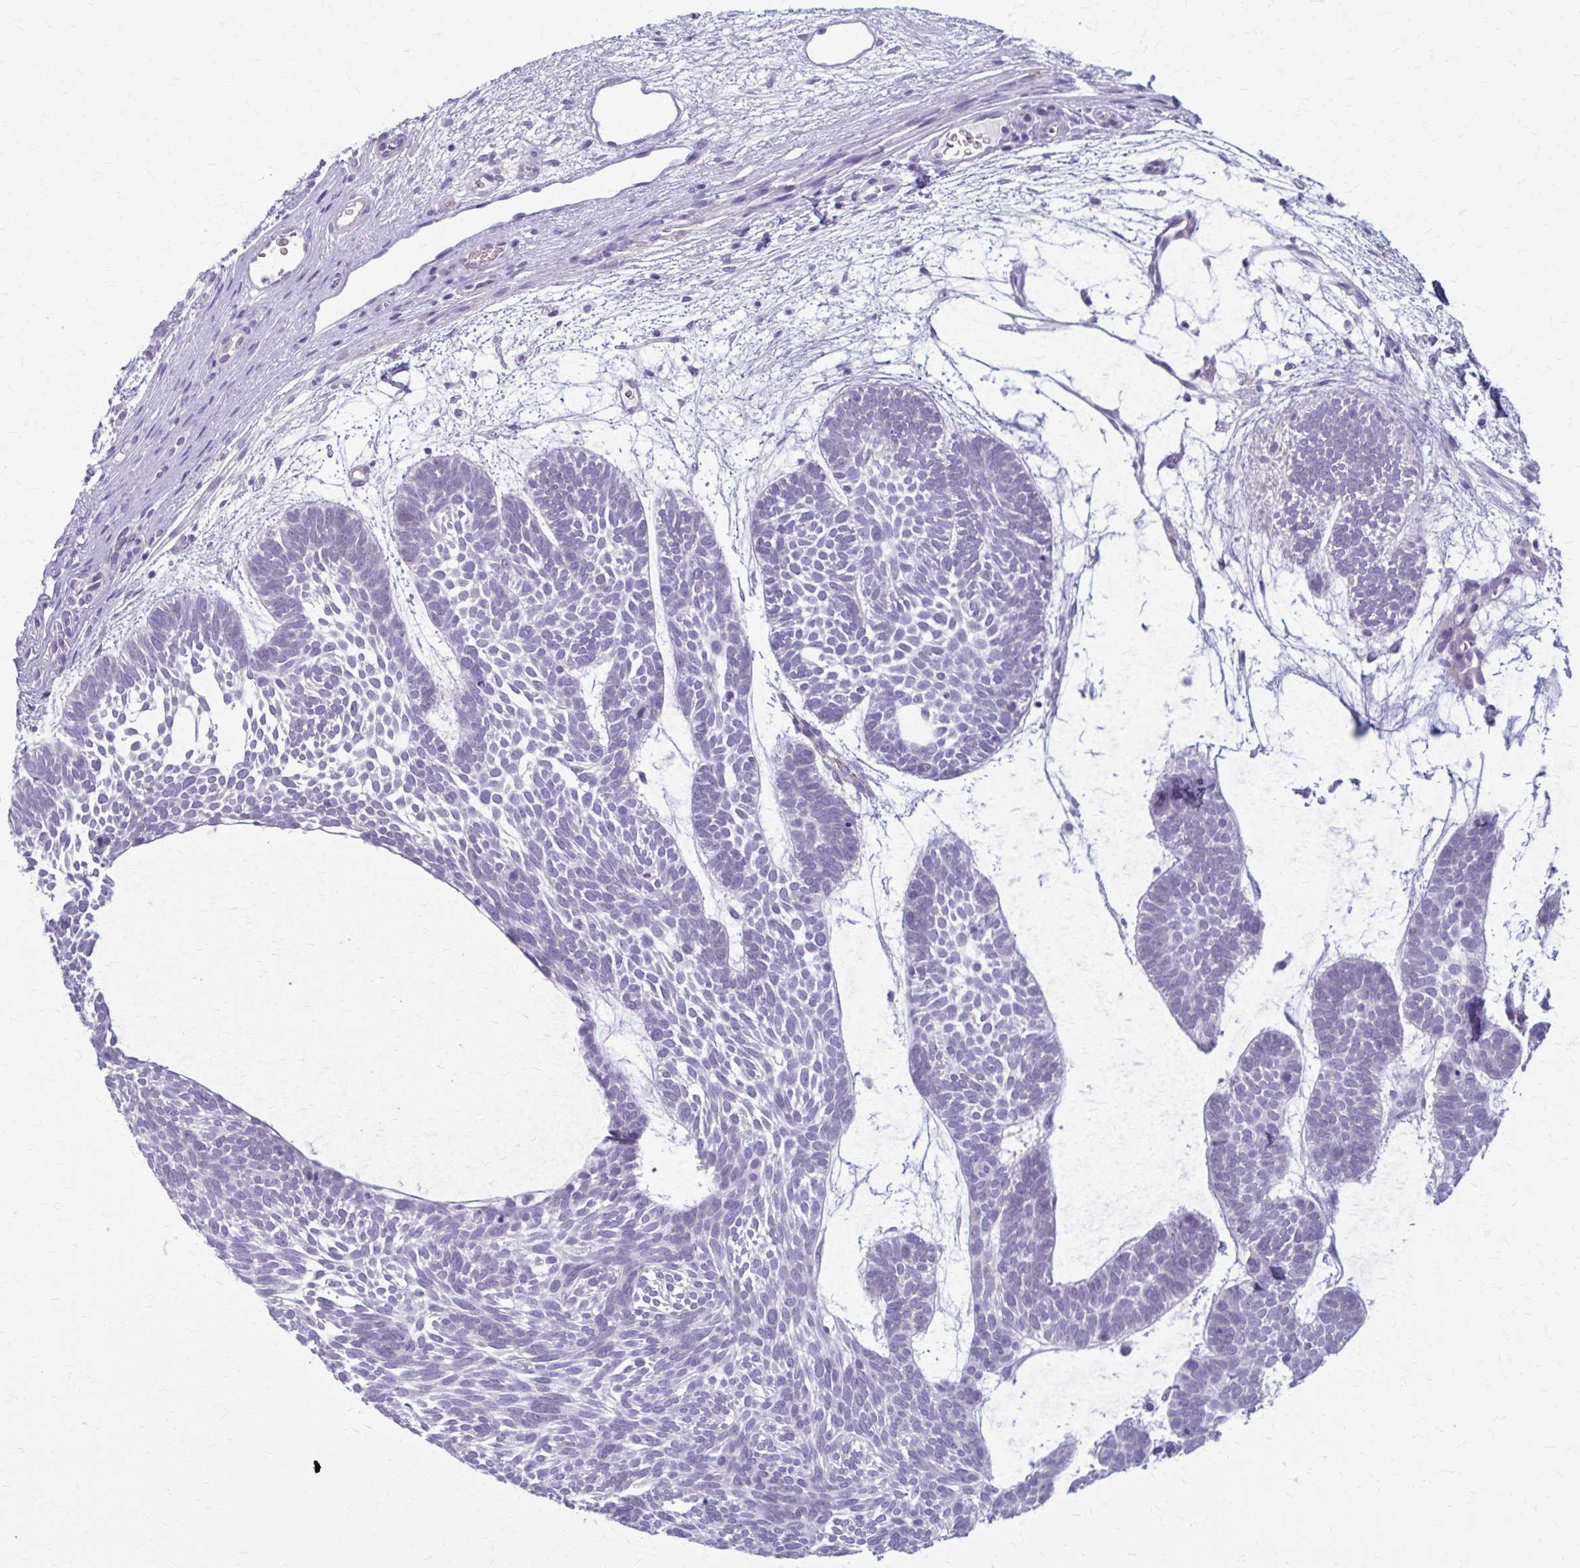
{"staining": {"intensity": "negative", "quantity": "none", "location": "none"}, "tissue": "skin cancer", "cell_type": "Tumor cells", "image_type": "cancer", "snomed": [{"axis": "morphology", "description": "Basal cell carcinoma"}, {"axis": "topography", "description": "Skin"}, {"axis": "topography", "description": "Skin of face"}], "caption": "DAB immunohistochemical staining of basal cell carcinoma (skin) reveals no significant positivity in tumor cells. The staining is performed using DAB brown chromogen with nuclei counter-stained in using hematoxylin.", "gene": "CD38", "patient": {"sex": "male", "age": 83}}